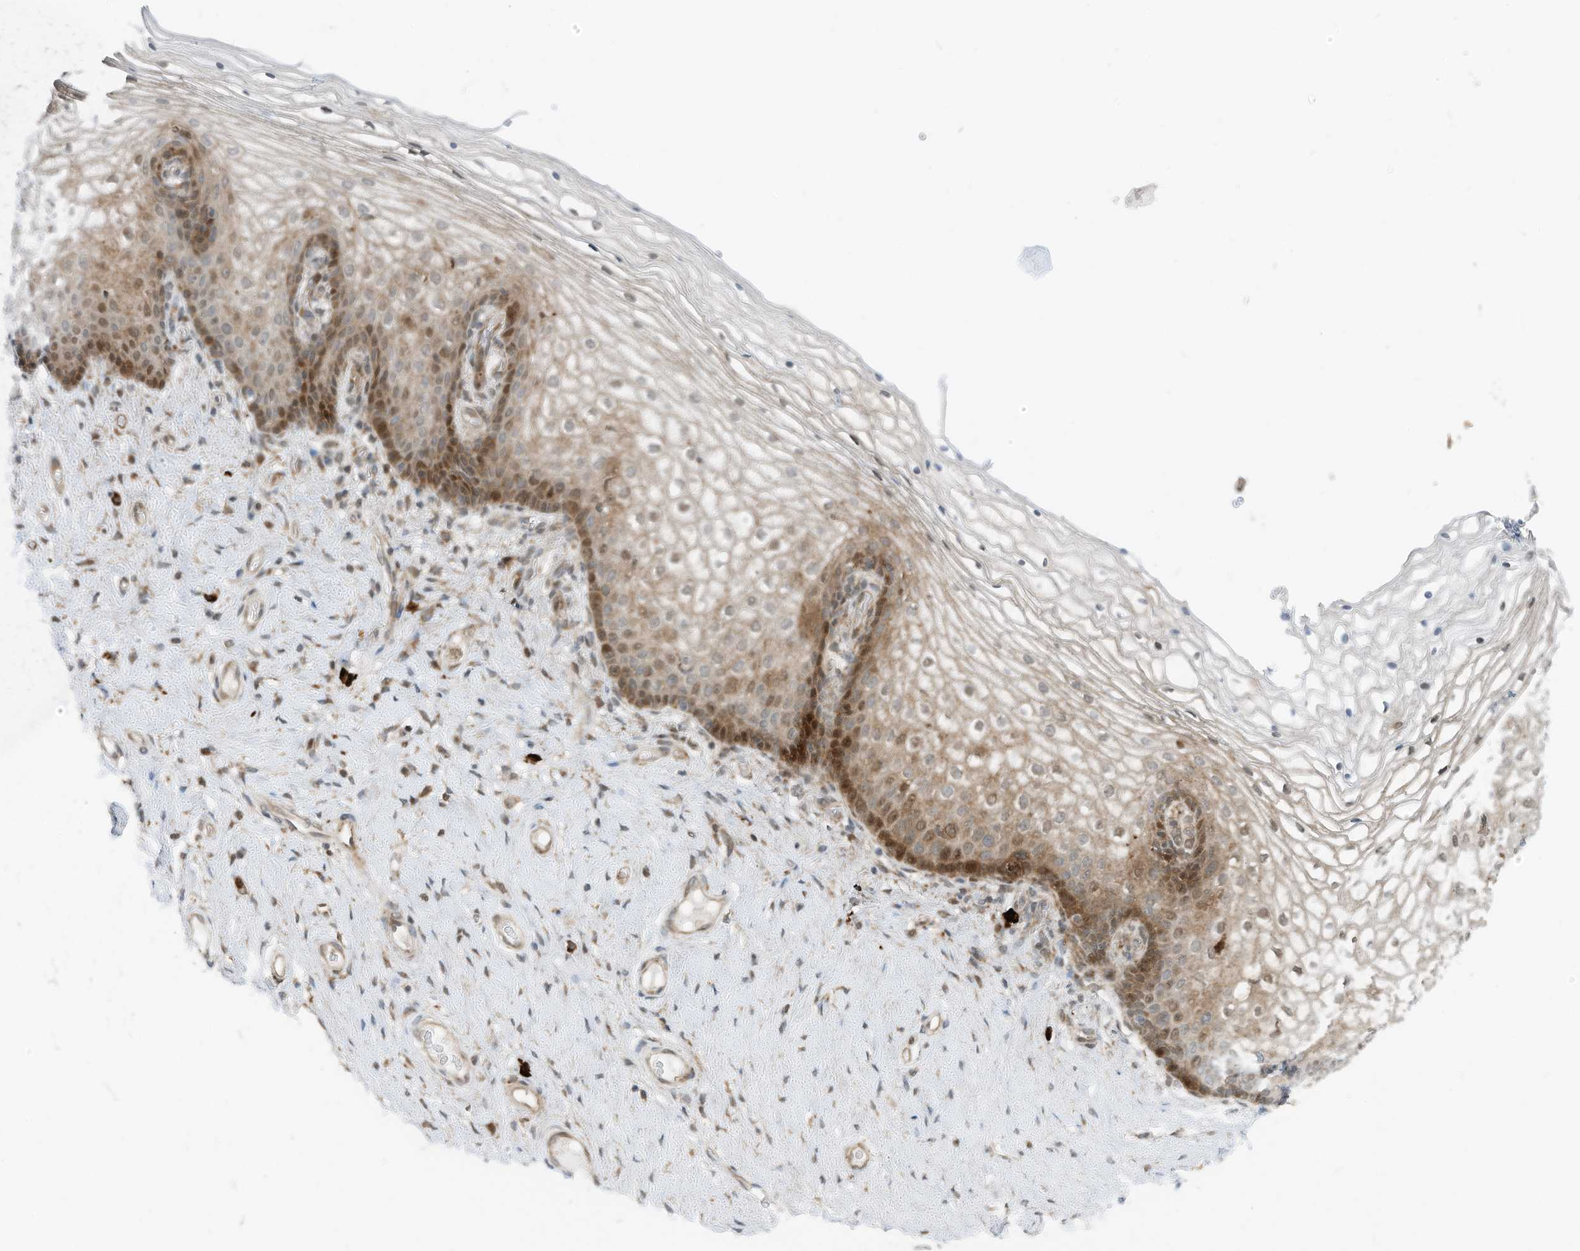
{"staining": {"intensity": "moderate", "quantity": ">75%", "location": "cytoplasmic/membranous,nuclear"}, "tissue": "vagina", "cell_type": "Squamous epithelial cells", "image_type": "normal", "snomed": [{"axis": "morphology", "description": "Normal tissue, NOS"}, {"axis": "topography", "description": "Vagina"}], "caption": "Vagina stained with a brown dye exhibits moderate cytoplasmic/membranous,nuclear positive positivity in approximately >75% of squamous epithelial cells.", "gene": "RMND1", "patient": {"sex": "female", "age": 60}}